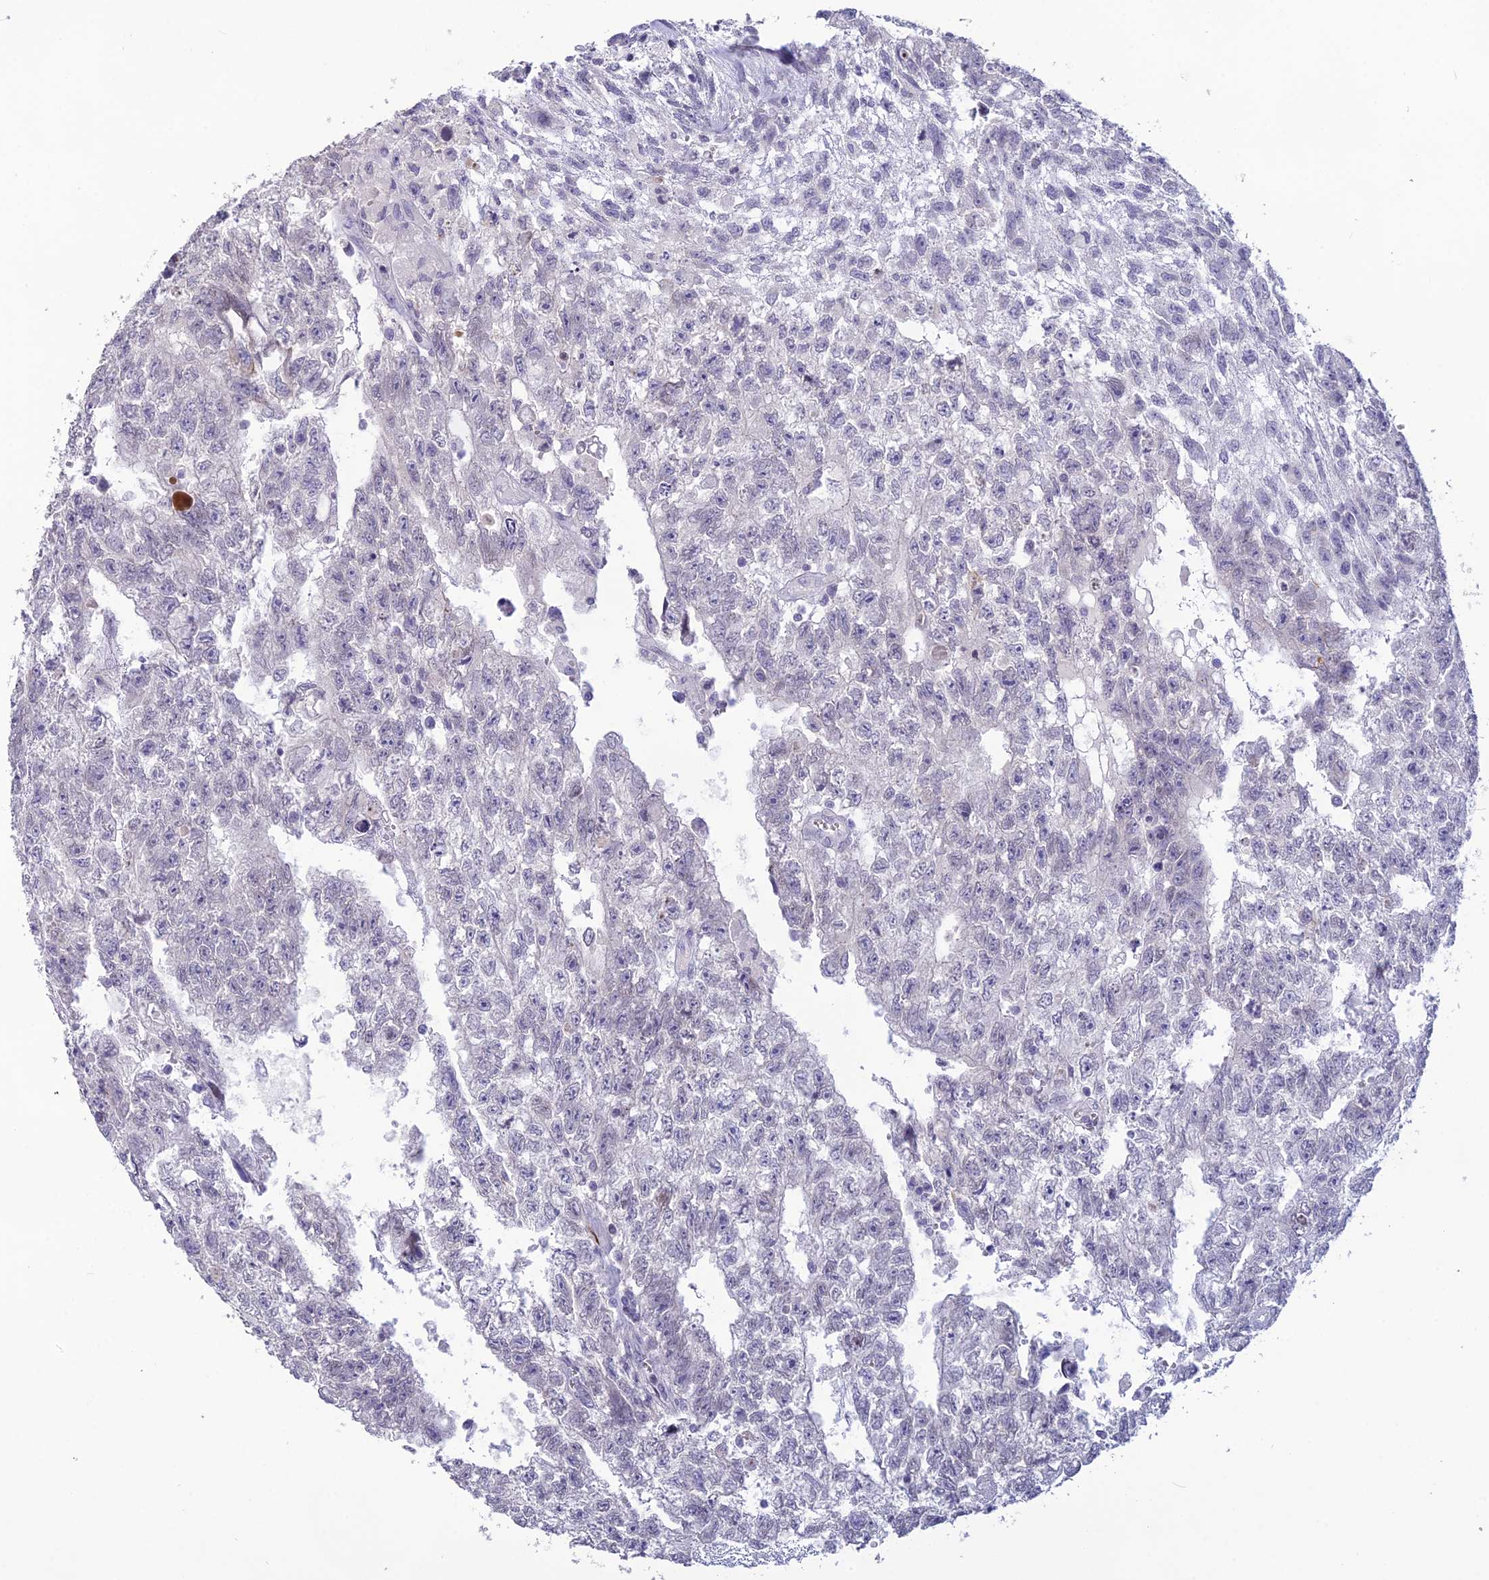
{"staining": {"intensity": "negative", "quantity": "none", "location": "none"}, "tissue": "testis cancer", "cell_type": "Tumor cells", "image_type": "cancer", "snomed": [{"axis": "morphology", "description": "Carcinoma, Embryonal, NOS"}, {"axis": "topography", "description": "Testis"}], "caption": "This is a histopathology image of immunohistochemistry (IHC) staining of testis cancer (embryonal carcinoma), which shows no expression in tumor cells. The staining was performed using DAB (3,3'-diaminobenzidine) to visualize the protein expression in brown, while the nuclei were stained in blue with hematoxylin (Magnification: 20x).", "gene": "TMEM134", "patient": {"sex": "male", "age": 26}}